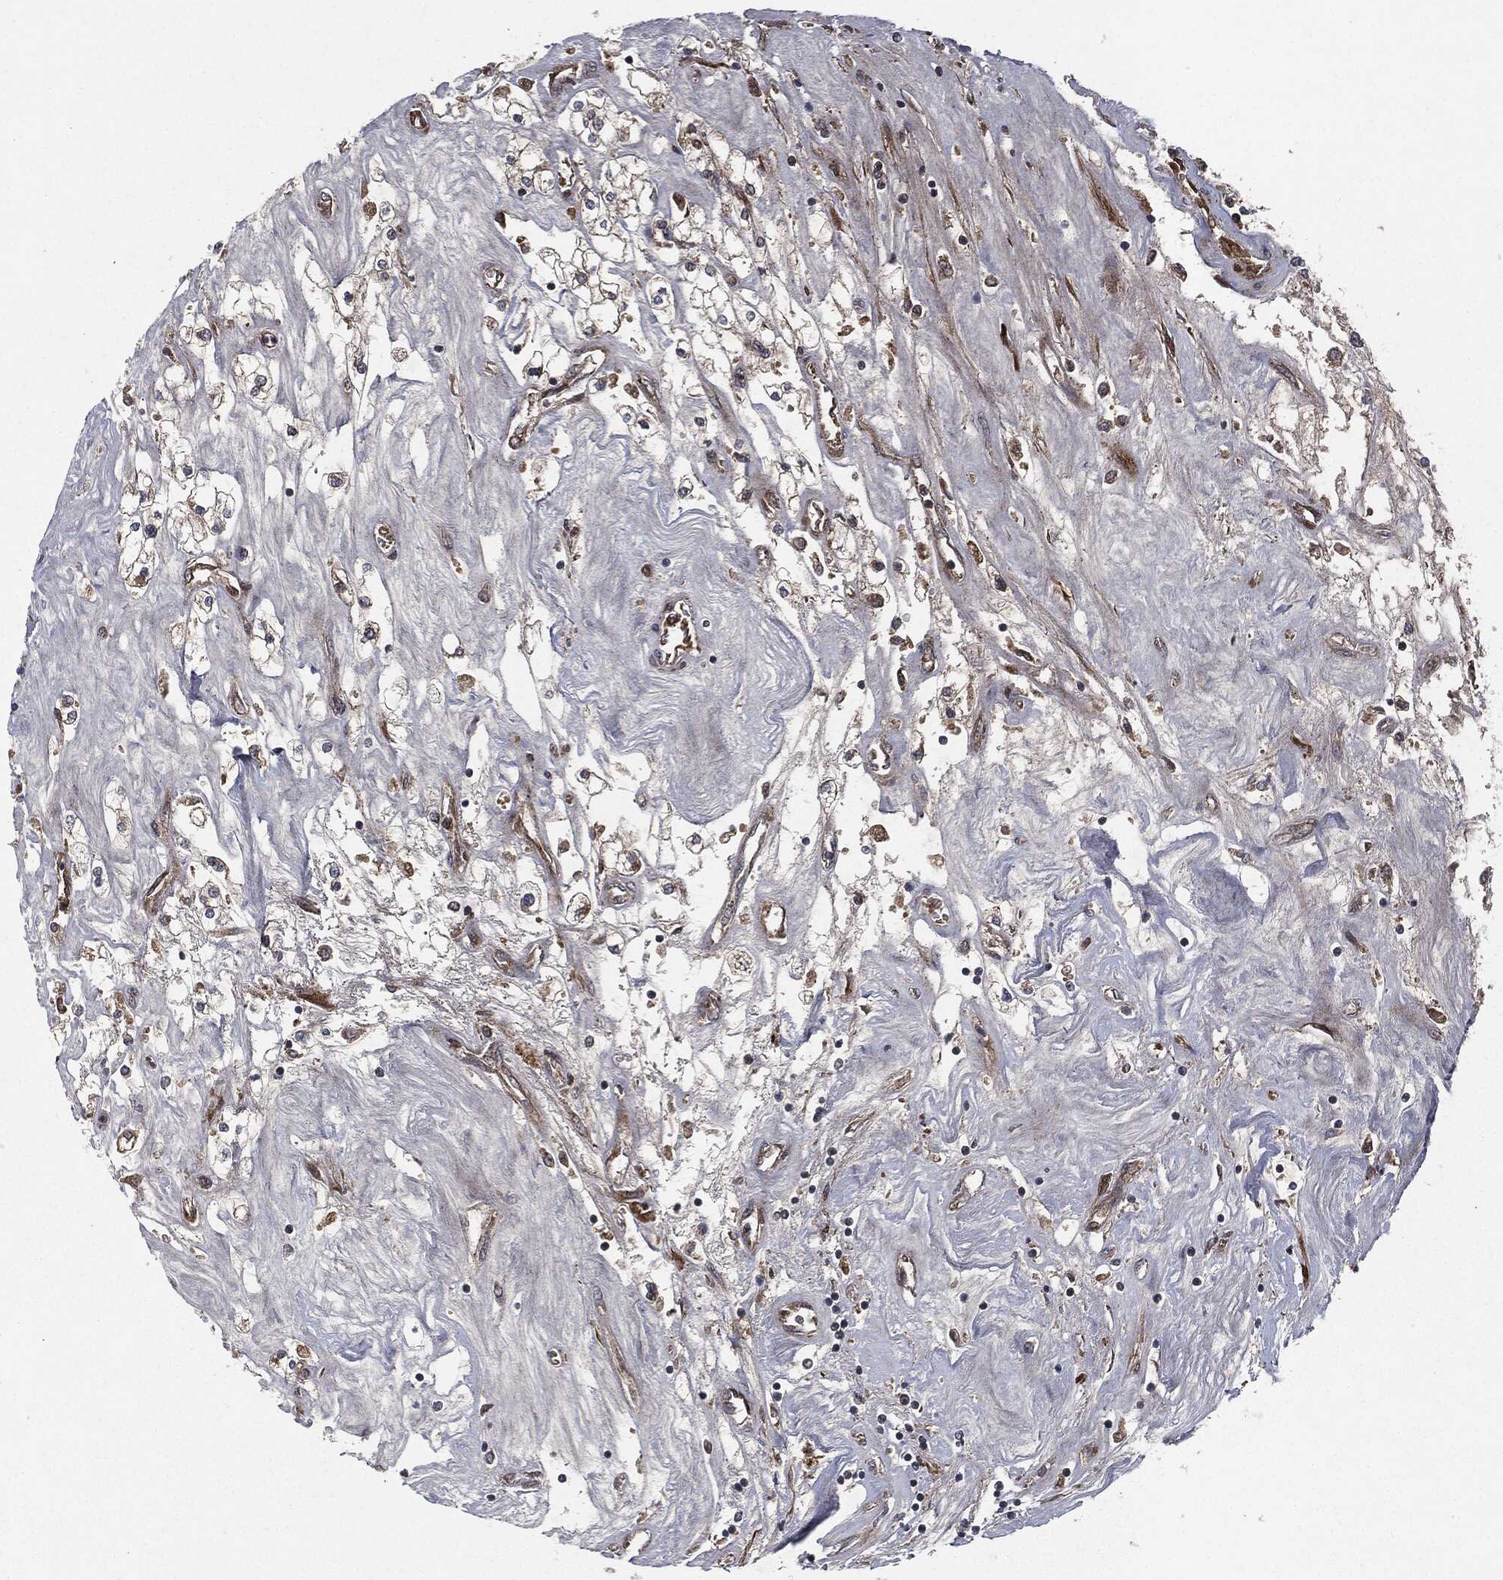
{"staining": {"intensity": "moderate", "quantity": "<25%", "location": "cytoplasmic/membranous"}, "tissue": "renal cancer", "cell_type": "Tumor cells", "image_type": "cancer", "snomed": [{"axis": "morphology", "description": "Adenocarcinoma, NOS"}, {"axis": "topography", "description": "Kidney"}], "caption": "Renal cancer (adenocarcinoma) tissue demonstrates moderate cytoplasmic/membranous staining in about <25% of tumor cells (DAB (3,3'-diaminobenzidine) = brown stain, brightfield microscopy at high magnification).", "gene": "RAF1", "patient": {"sex": "male", "age": 80}}